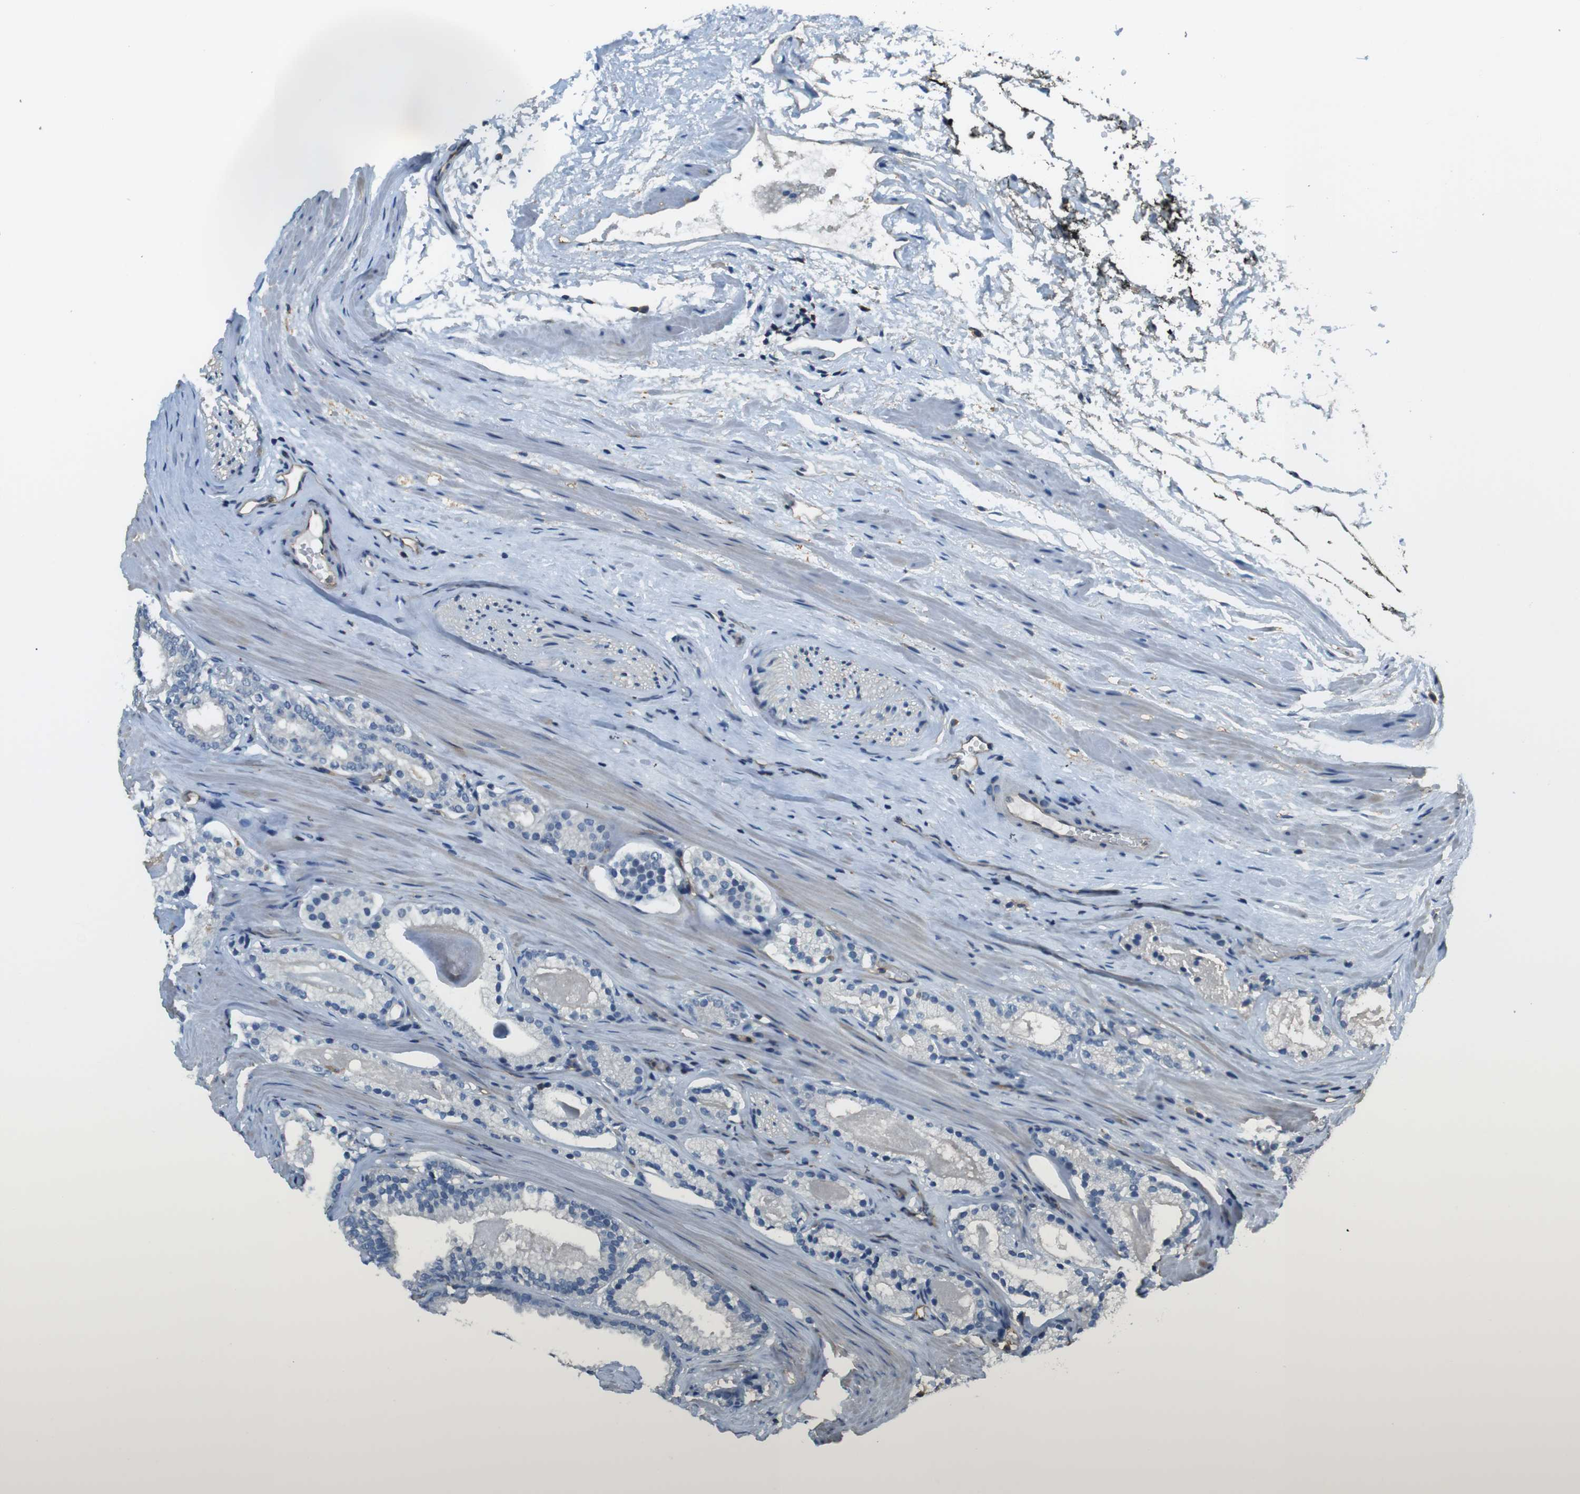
{"staining": {"intensity": "negative", "quantity": "none", "location": "none"}, "tissue": "prostate cancer", "cell_type": "Tumor cells", "image_type": "cancer", "snomed": [{"axis": "morphology", "description": "Adenocarcinoma, Low grade"}, {"axis": "topography", "description": "Prostate"}], "caption": "Prostate low-grade adenocarcinoma was stained to show a protein in brown. There is no significant staining in tumor cells. (Stains: DAB (3,3'-diaminobenzidine) IHC with hematoxylin counter stain, Microscopy: brightfield microscopy at high magnification).", "gene": "FCAR", "patient": {"sex": "male", "age": 59}}